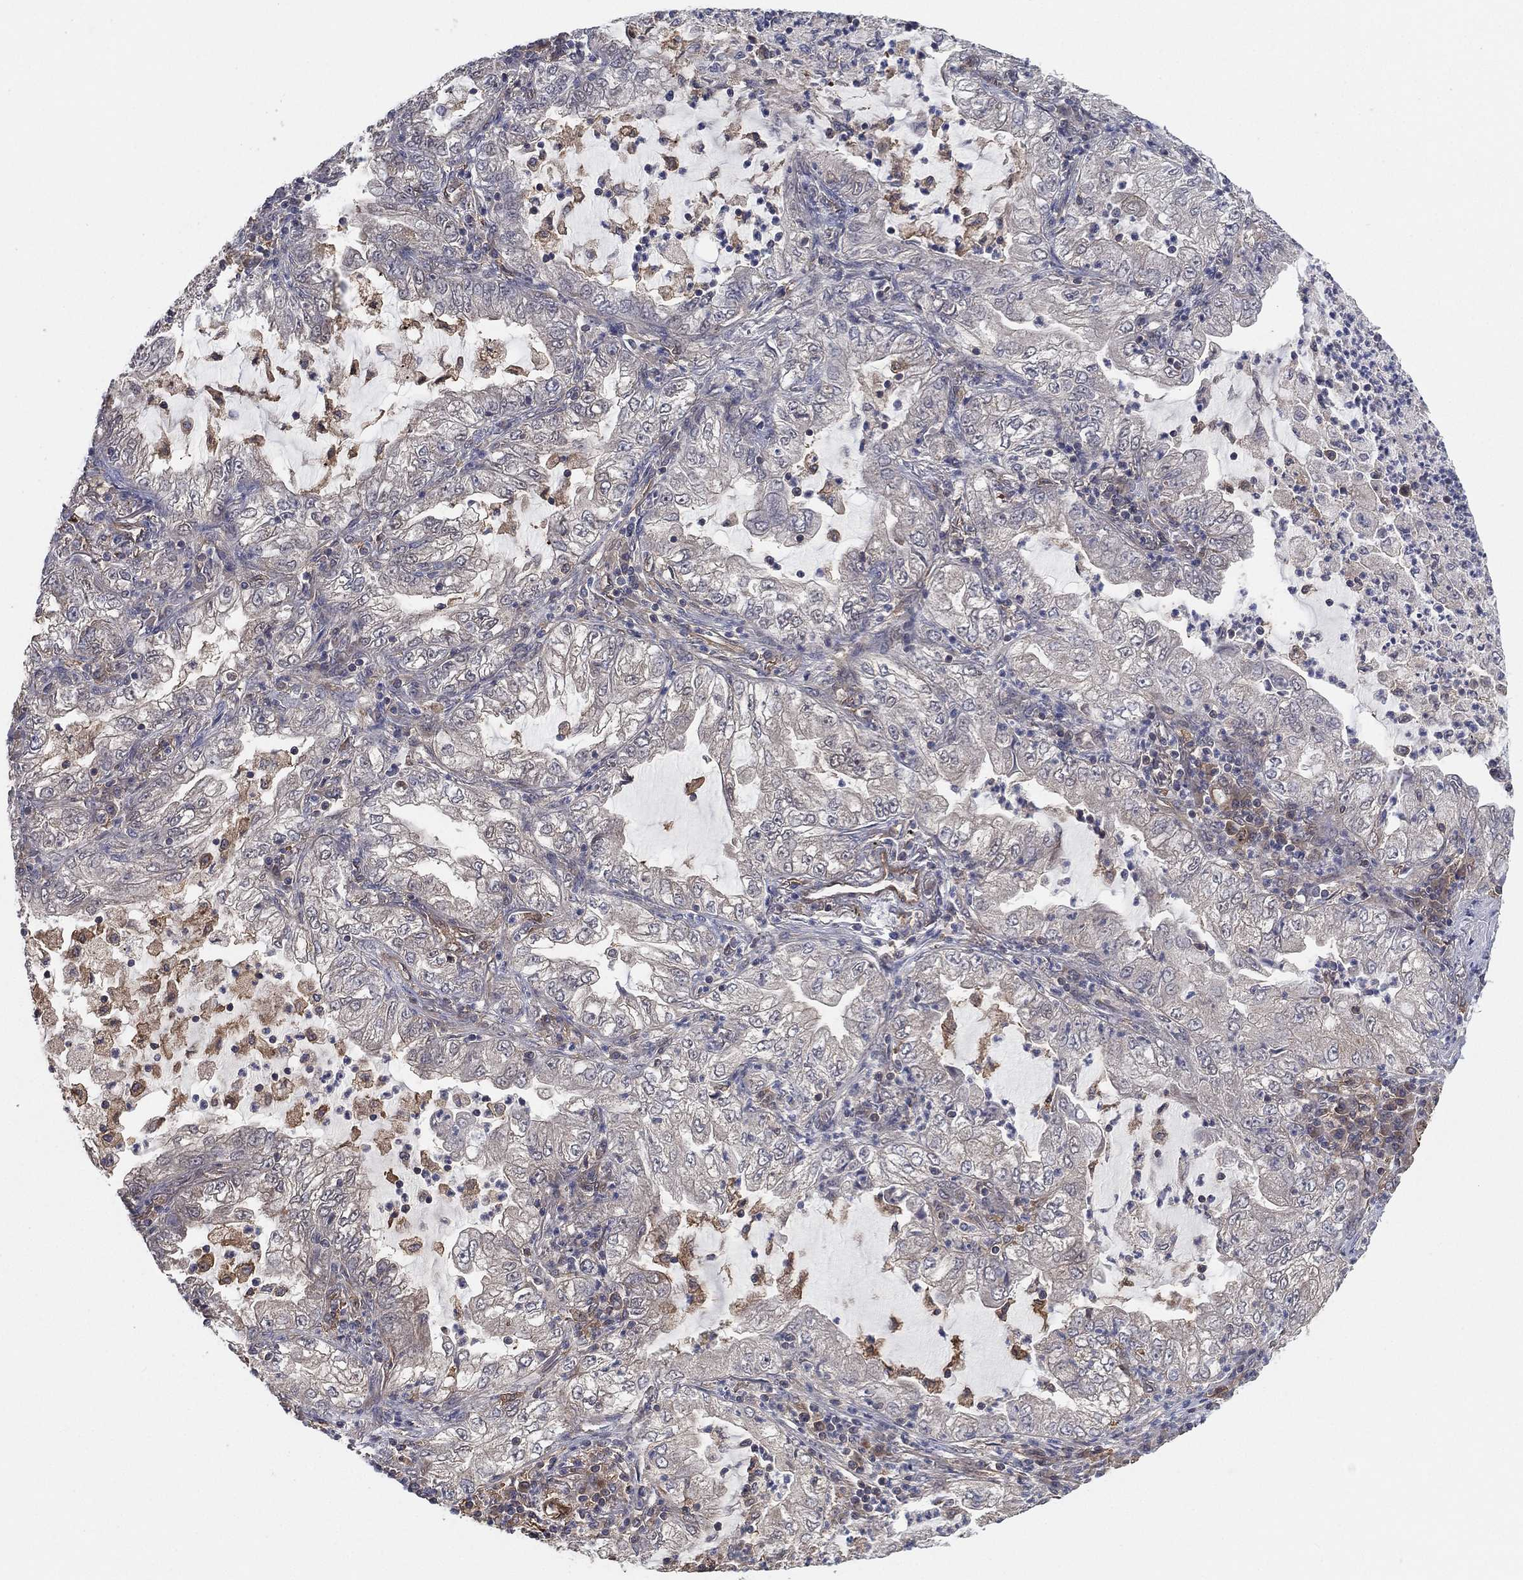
{"staining": {"intensity": "weak", "quantity": "<25%", "location": "cytoplasmic/membranous"}, "tissue": "lung cancer", "cell_type": "Tumor cells", "image_type": "cancer", "snomed": [{"axis": "morphology", "description": "Adenocarcinoma, NOS"}, {"axis": "topography", "description": "Lung"}], "caption": "This is a histopathology image of IHC staining of adenocarcinoma (lung), which shows no expression in tumor cells.", "gene": "PSMG4", "patient": {"sex": "female", "age": 73}}